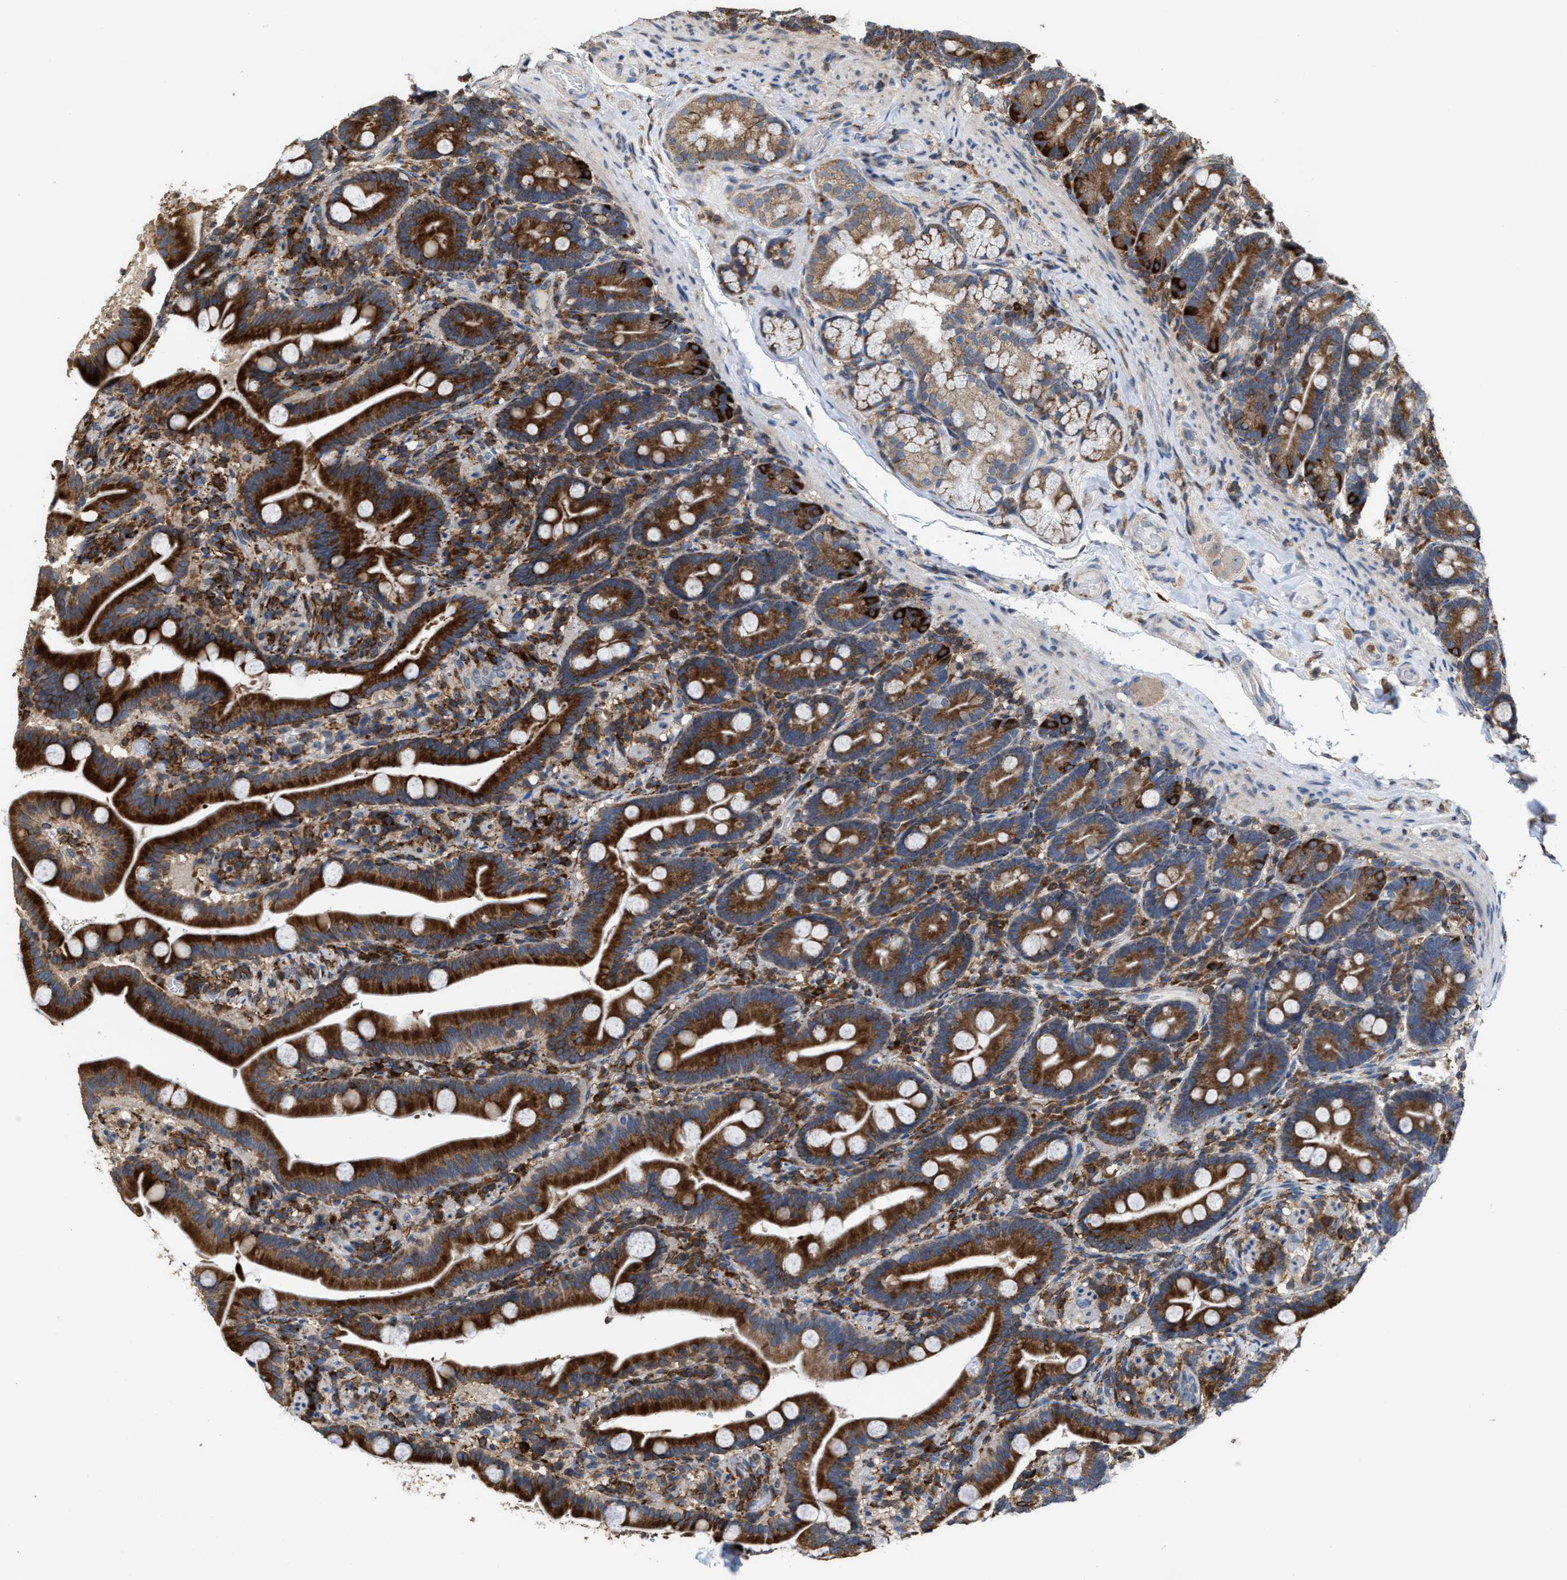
{"staining": {"intensity": "strong", "quantity": ">75%", "location": "cytoplasmic/membranous"}, "tissue": "duodenum", "cell_type": "Glandular cells", "image_type": "normal", "snomed": [{"axis": "morphology", "description": "Normal tissue, NOS"}, {"axis": "topography", "description": "Duodenum"}], "caption": "A brown stain highlights strong cytoplasmic/membranous staining of a protein in glandular cells of unremarkable duodenum. (Brightfield microscopy of DAB IHC at high magnification).", "gene": "FGD3", "patient": {"sex": "male", "age": 54}}